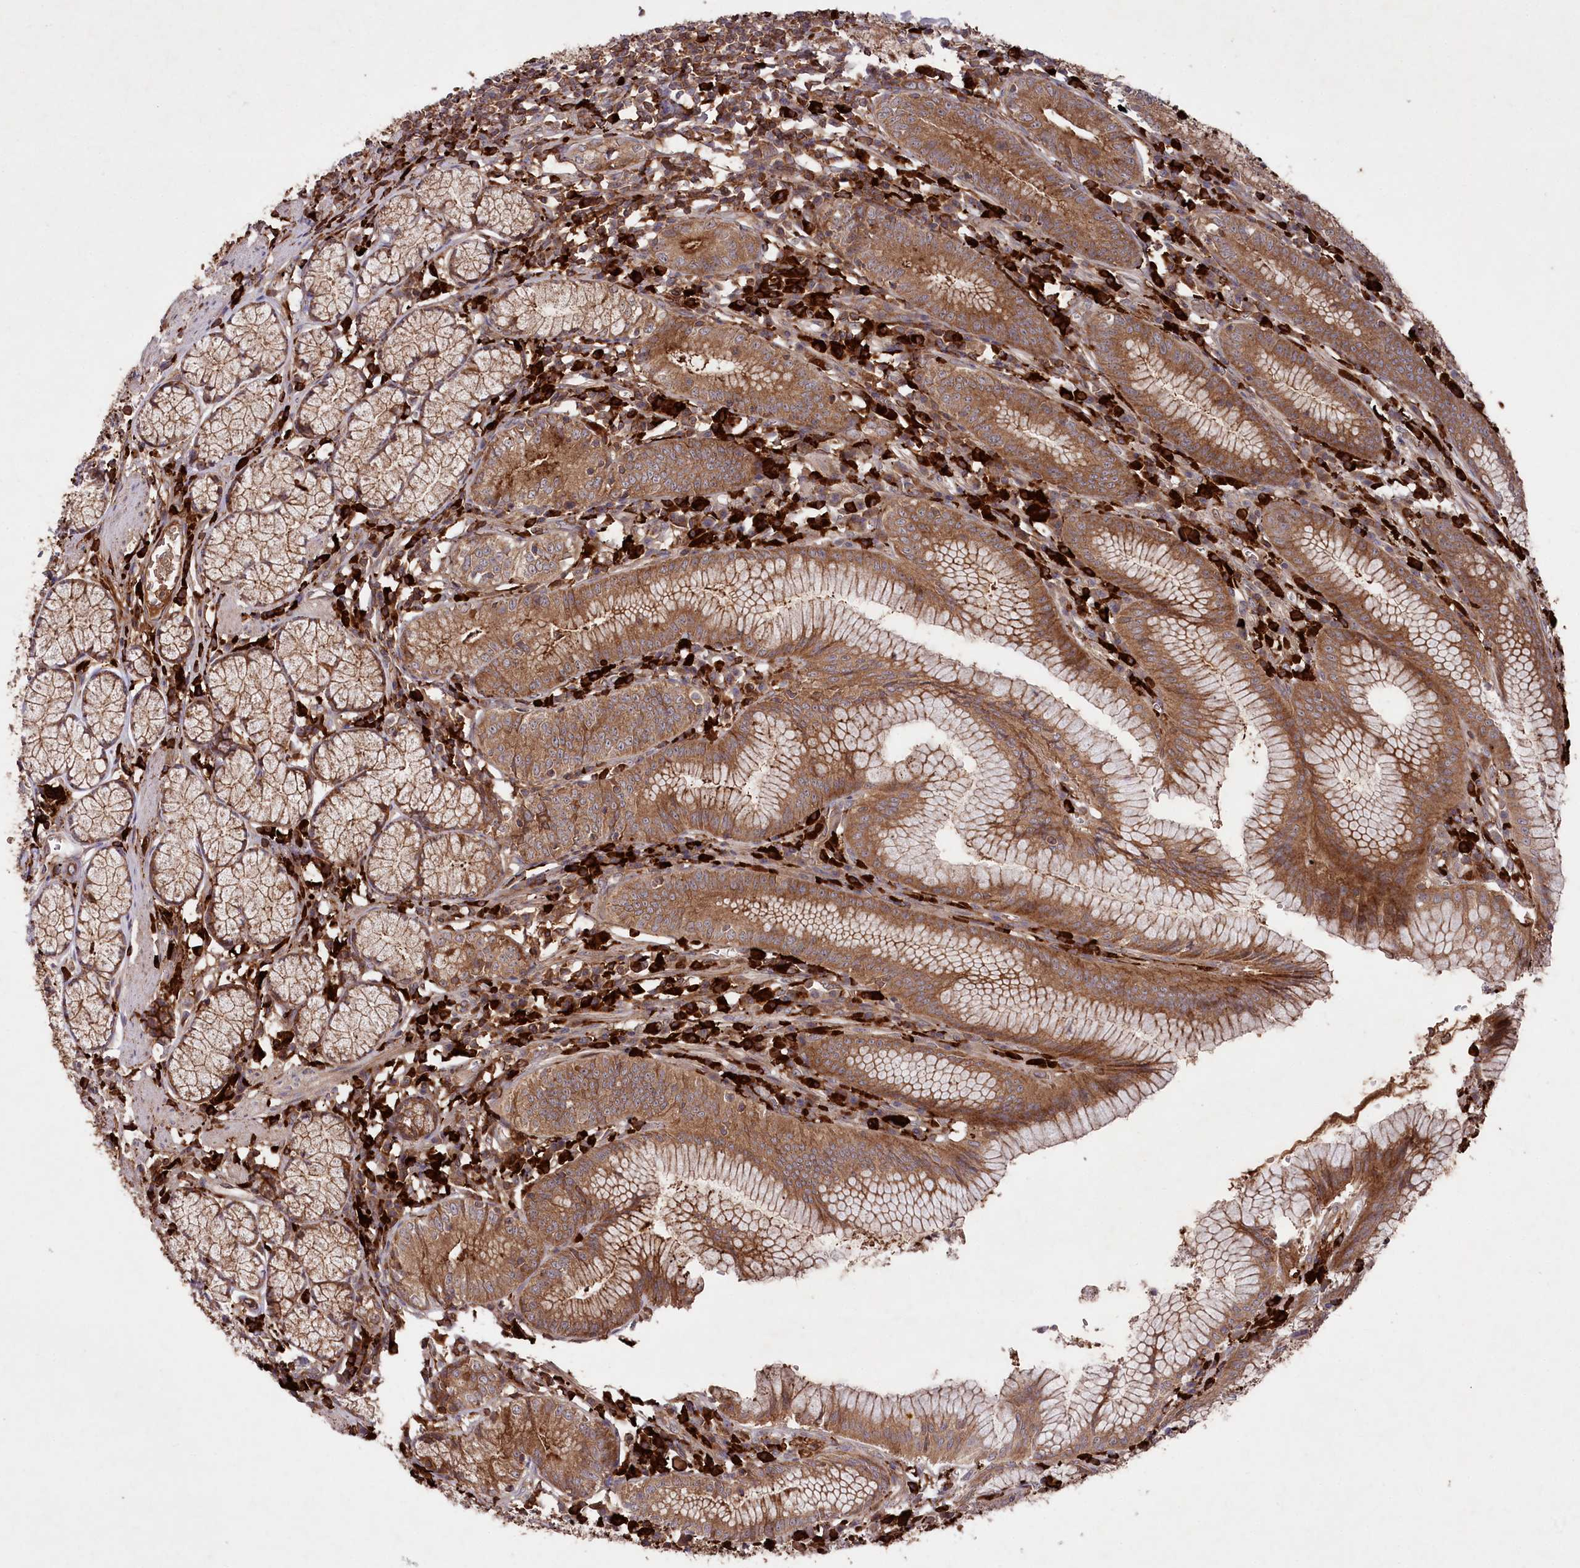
{"staining": {"intensity": "moderate", "quantity": ">75%", "location": "cytoplasmic/membranous"}, "tissue": "stomach", "cell_type": "Glandular cells", "image_type": "normal", "snomed": [{"axis": "morphology", "description": "Normal tissue, NOS"}, {"axis": "topography", "description": "Stomach"}], "caption": "Immunohistochemical staining of benign human stomach demonstrates medium levels of moderate cytoplasmic/membranous positivity in approximately >75% of glandular cells.", "gene": "PPP1R21", "patient": {"sex": "male", "age": 55}}